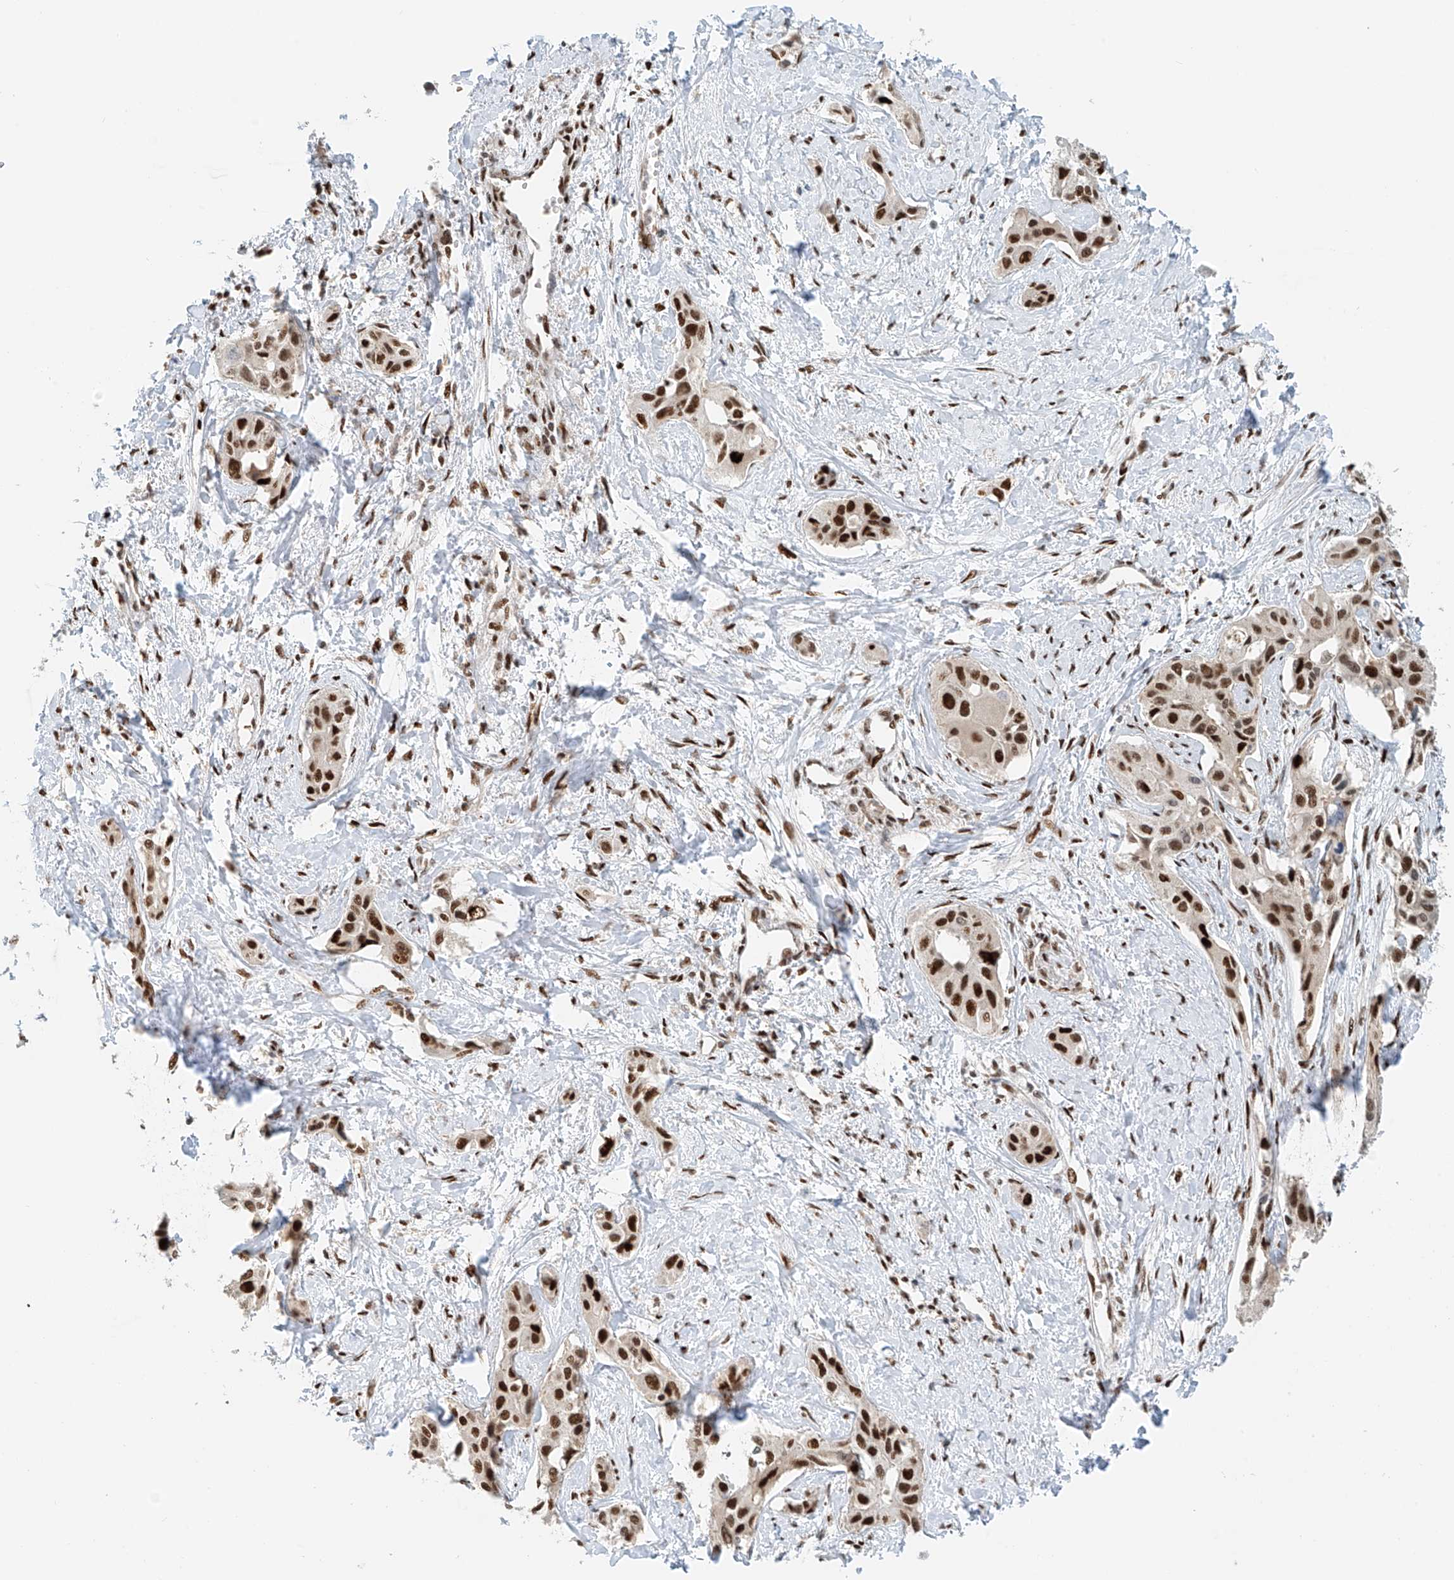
{"staining": {"intensity": "strong", "quantity": ">75%", "location": "nuclear"}, "tissue": "liver cancer", "cell_type": "Tumor cells", "image_type": "cancer", "snomed": [{"axis": "morphology", "description": "Cholangiocarcinoma"}, {"axis": "topography", "description": "Liver"}], "caption": "There is high levels of strong nuclear expression in tumor cells of cholangiocarcinoma (liver), as demonstrated by immunohistochemical staining (brown color).", "gene": "ZNF514", "patient": {"sex": "male", "age": 59}}